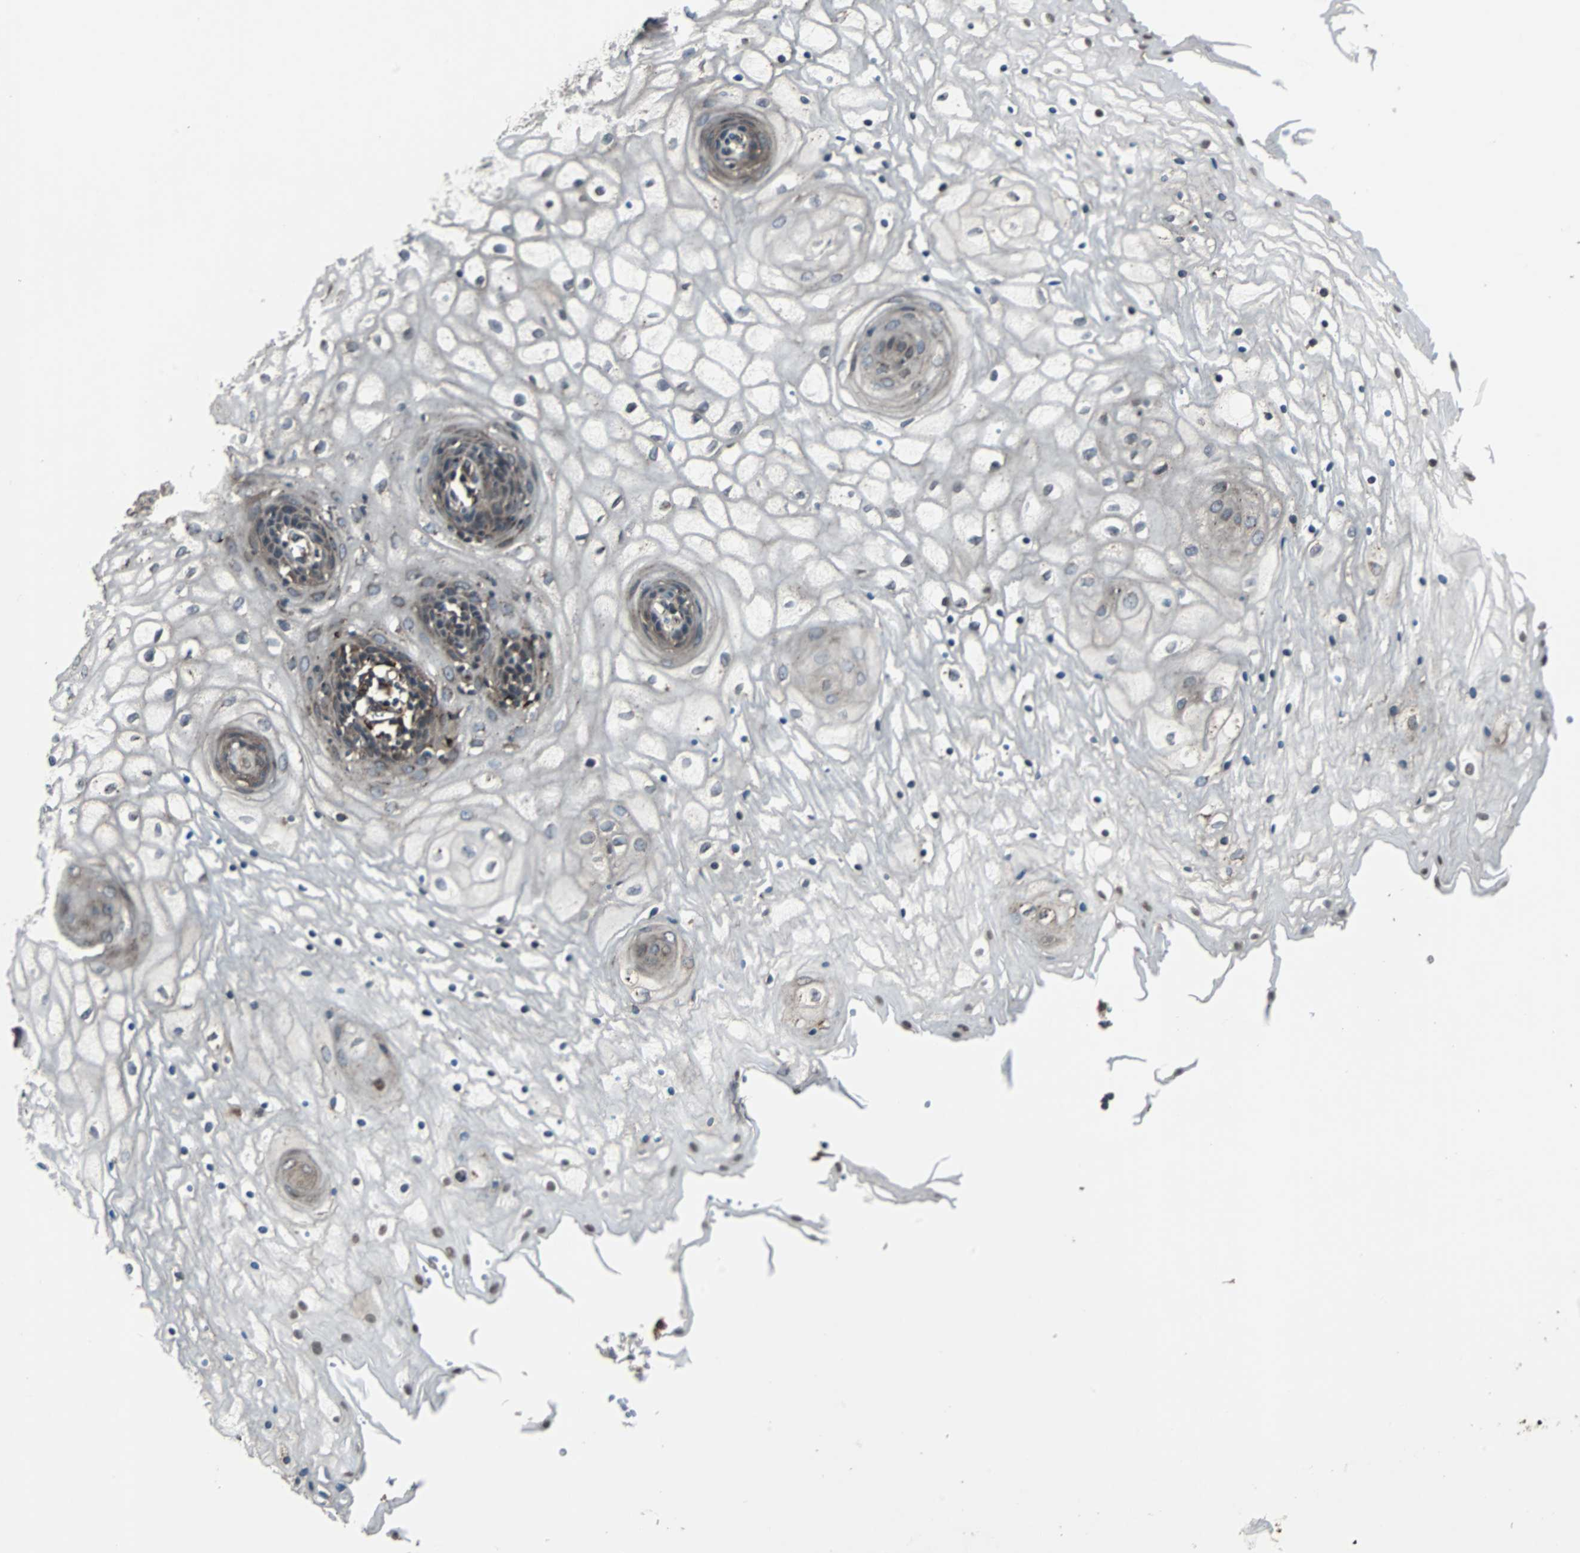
{"staining": {"intensity": "moderate", "quantity": "25%-75%", "location": "cytoplasmic/membranous"}, "tissue": "vagina", "cell_type": "Squamous epithelial cells", "image_type": "normal", "snomed": [{"axis": "morphology", "description": "Normal tissue, NOS"}, {"axis": "topography", "description": "Vagina"}], "caption": "A photomicrograph showing moderate cytoplasmic/membranous expression in about 25%-75% of squamous epithelial cells in normal vagina, as visualized by brown immunohistochemical staining.", "gene": "RAB7A", "patient": {"sex": "female", "age": 34}}